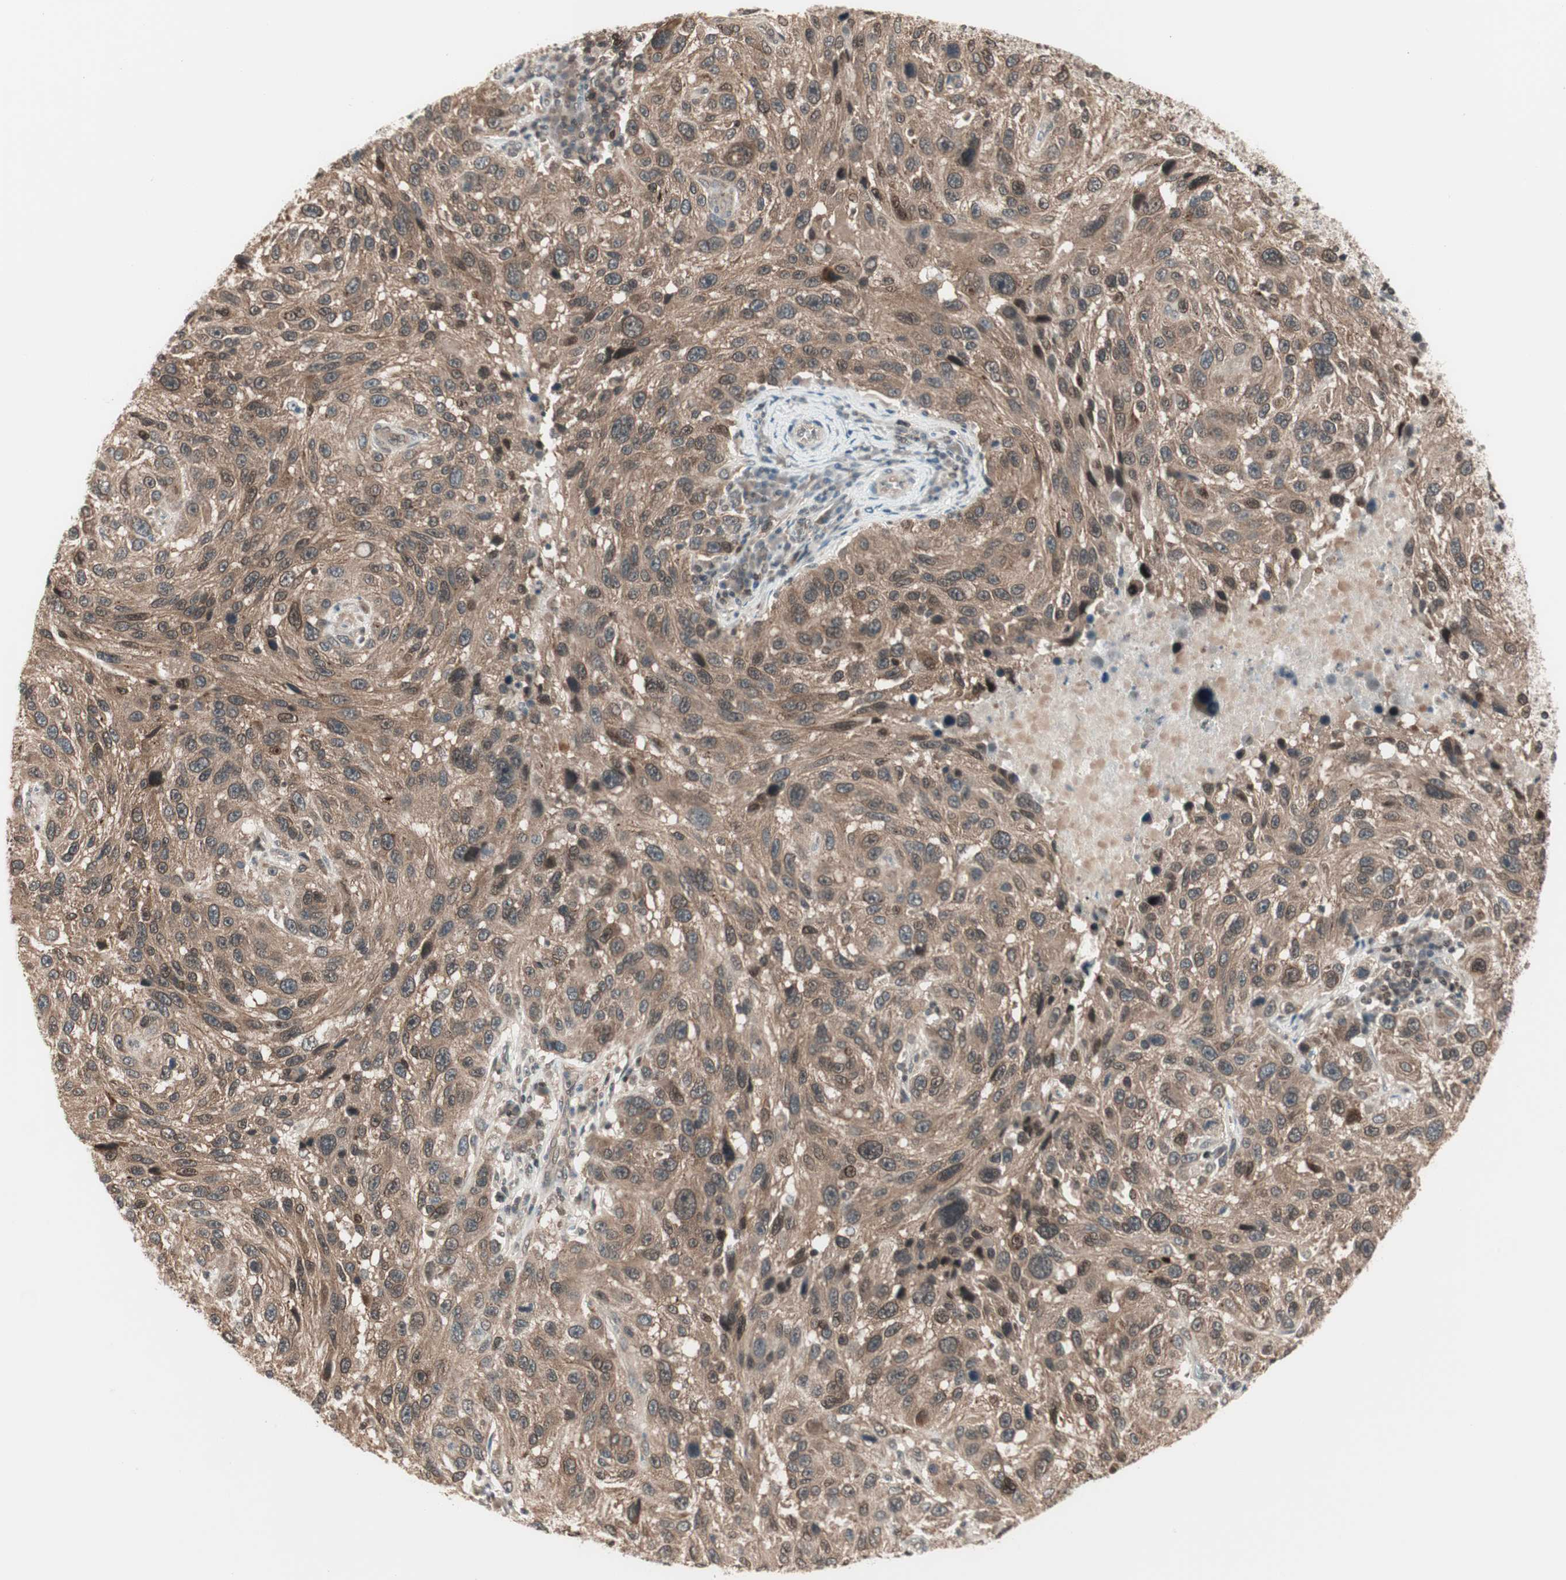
{"staining": {"intensity": "moderate", "quantity": ">75%", "location": "cytoplasmic/membranous"}, "tissue": "melanoma", "cell_type": "Tumor cells", "image_type": "cancer", "snomed": [{"axis": "morphology", "description": "Malignant melanoma, NOS"}, {"axis": "topography", "description": "Skin"}], "caption": "A micrograph showing moderate cytoplasmic/membranous expression in about >75% of tumor cells in malignant melanoma, as visualized by brown immunohistochemical staining.", "gene": "UBE2I", "patient": {"sex": "male", "age": 53}}